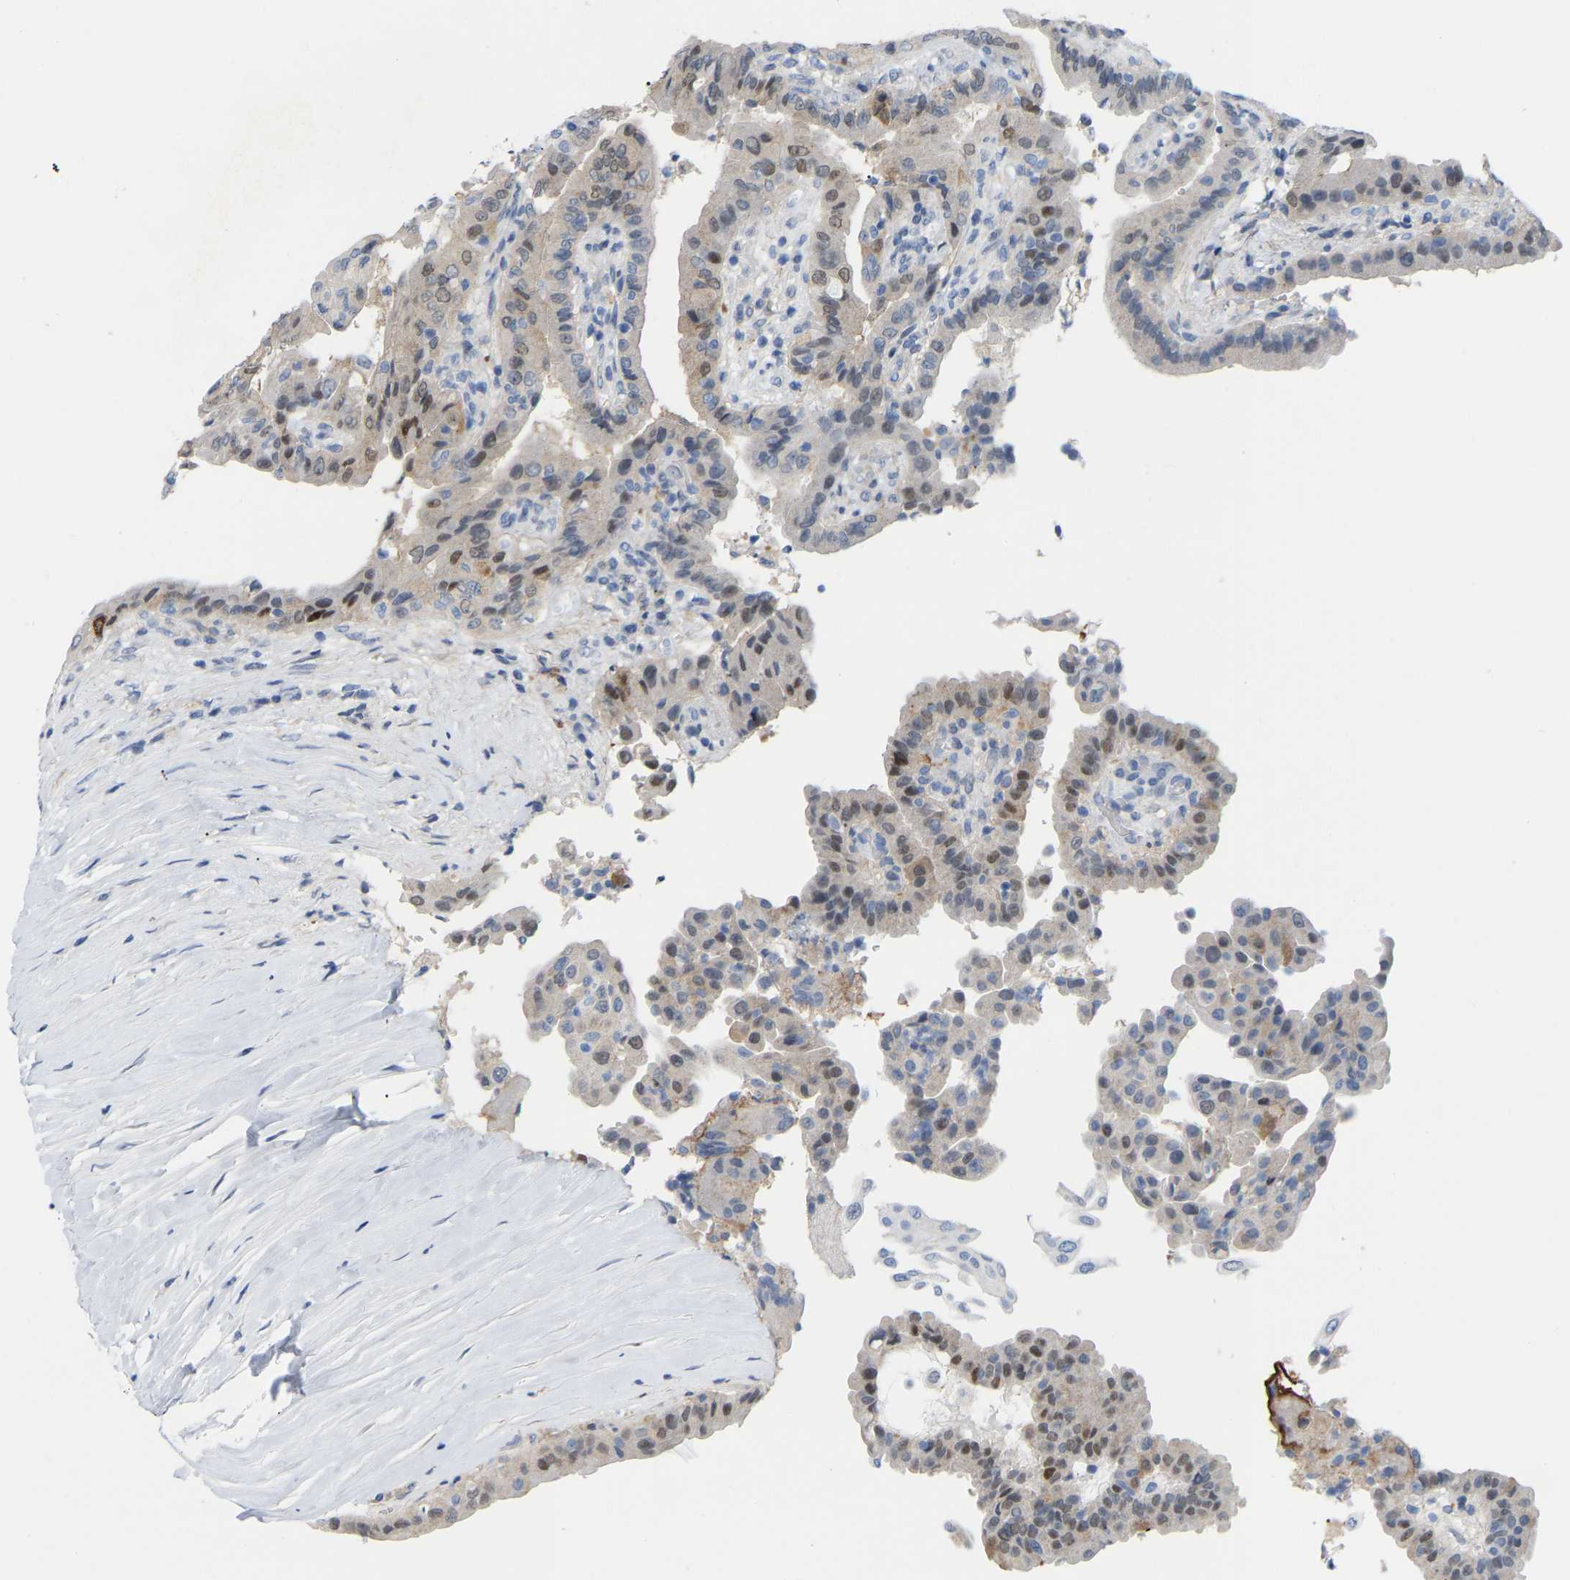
{"staining": {"intensity": "weak", "quantity": "25%-75%", "location": "cytoplasmic/membranous,nuclear"}, "tissue": "thyroid cancer", "cell_type": "Tumor cells", "image_type": "cancer", "snomed": [{"axis": "morphology", "description": "Papillary adenocarcinoma, NOS"}, {"axis": "topography", "description": "Thyroid gland"}], "caption": "A low amount of weak cytoplasmic/membranous and nuclear staining is appreciated in about 25%-75% of tumor cells in thyroid cancer tissue.", "gene": "ABTB2", "patient": {"sex": "male", "age": 33}}